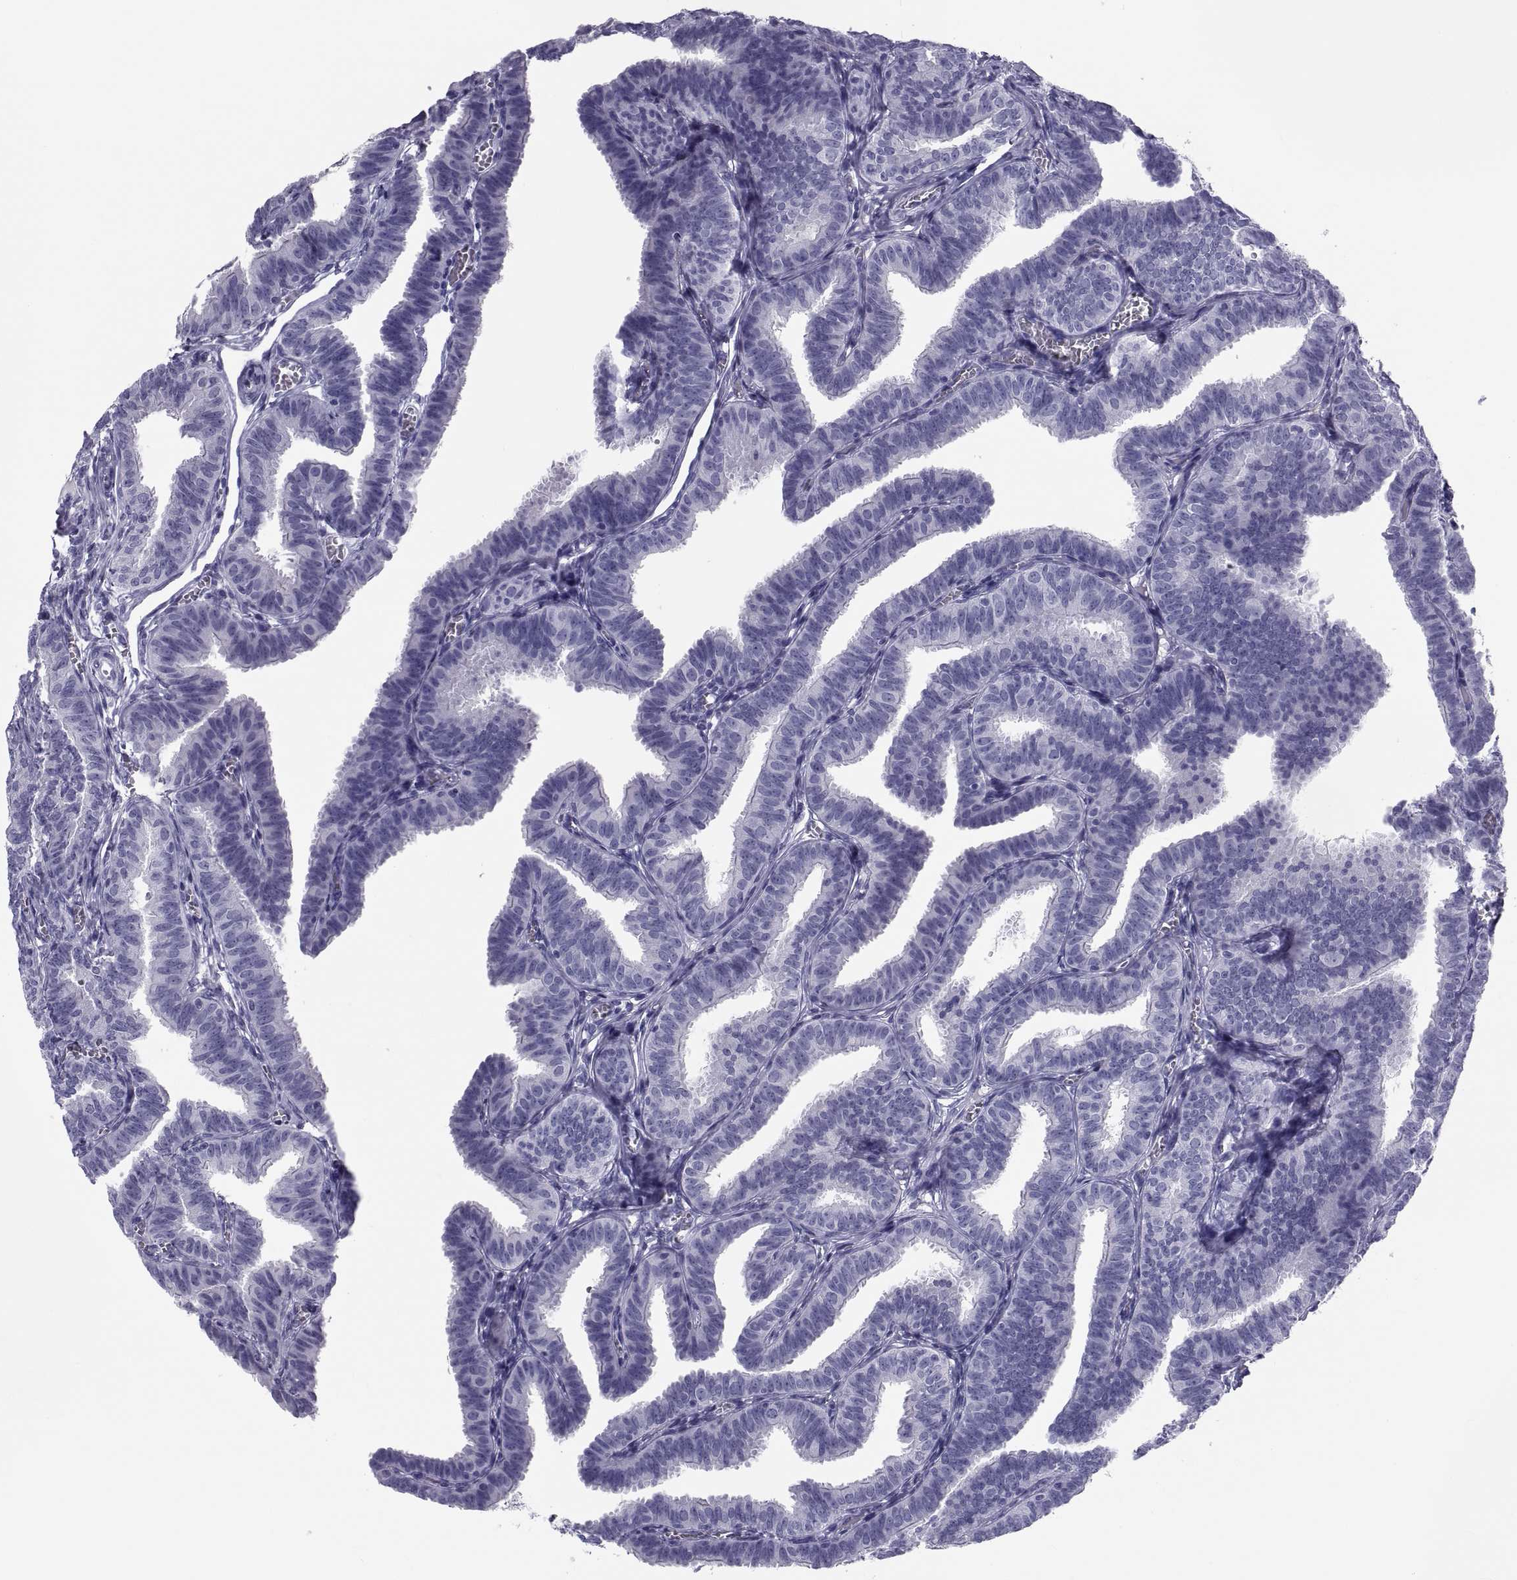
{"staining": {"intensity": "negative", "quantity": "none", "location": "none"}, "tissue": "fallopian tube", "cell_type": "Glandular cells", "image_type": "normal", "snomed": [{"axis": "morphology", "description": "Normal tissue, NOS"}, {"axis": "topography", "description": "Fallopian tube"}], "caption": "Immunohistochemistry of unremarkable human fallopian tube reveals no positivity in glandular cells. (DAB (3,3'-diaminobenzidine) immunohistochemistry (IHC), high magnification).", "gene": "DEFB129", "patient": {"sex": "female", "age": 25}}